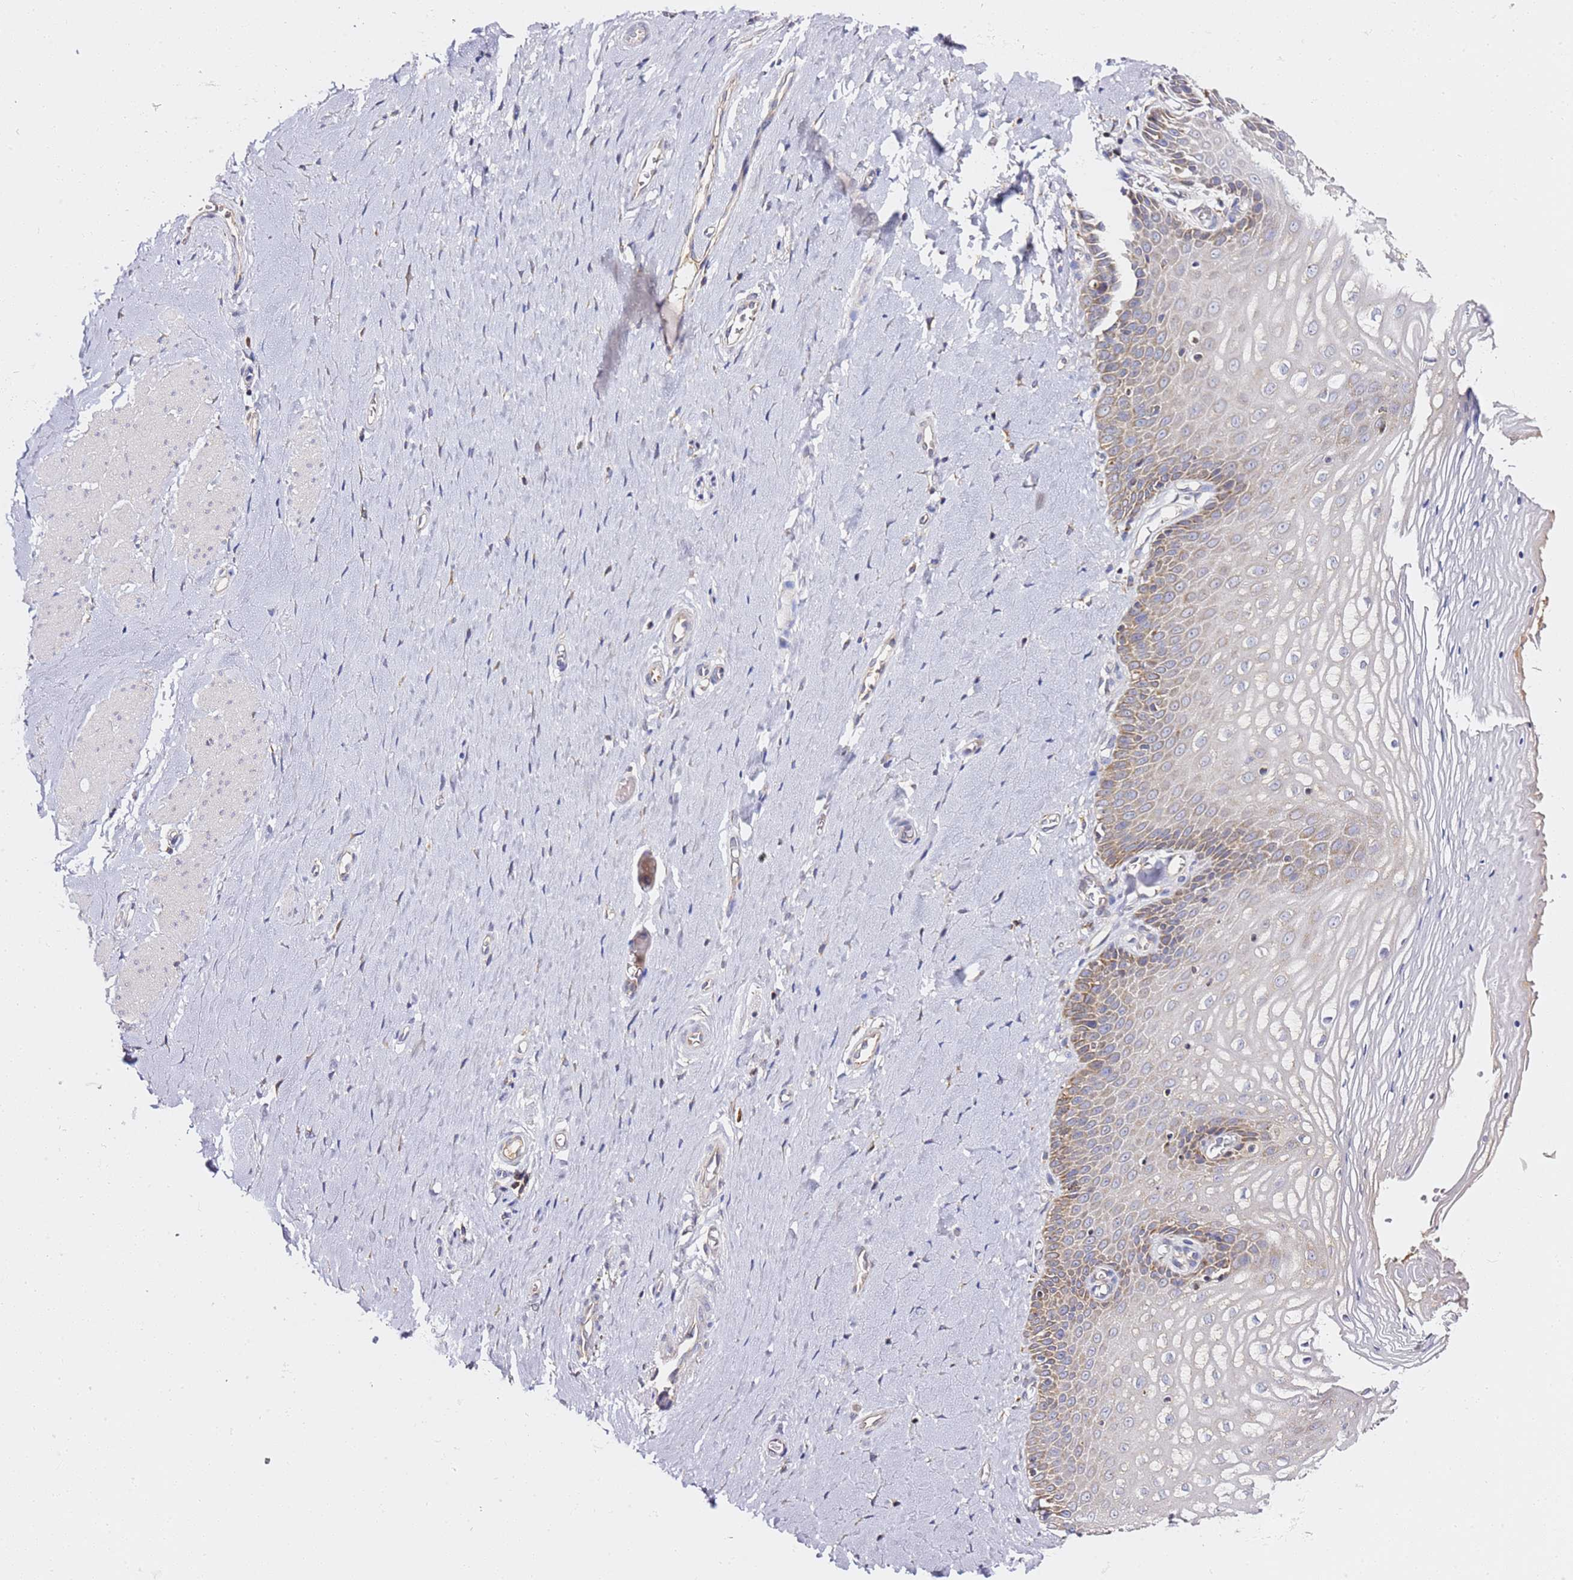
{"staining": {"intensity": "moderate", "quantity": "<25%", "location": "cytoplasmic/membranous"}, "tissue": "vagina", "cell_type": "Squamous epithelial cells", "image_type": "normal", "snomed": [{"axis": "morphology", "description": "Normal tissue, NOS"}, {"axis": "topography", "description": "Vagina"}], "caption": "A high-resolution image shows immunohistochemistry staining of benign vagina, which demonstrates moderate cytoplasmic/membranous positivity in approximately <25% of squamous epithelial cells.", "gene": "C19orf12", "patient": {"sex": "female", "age": 65}}